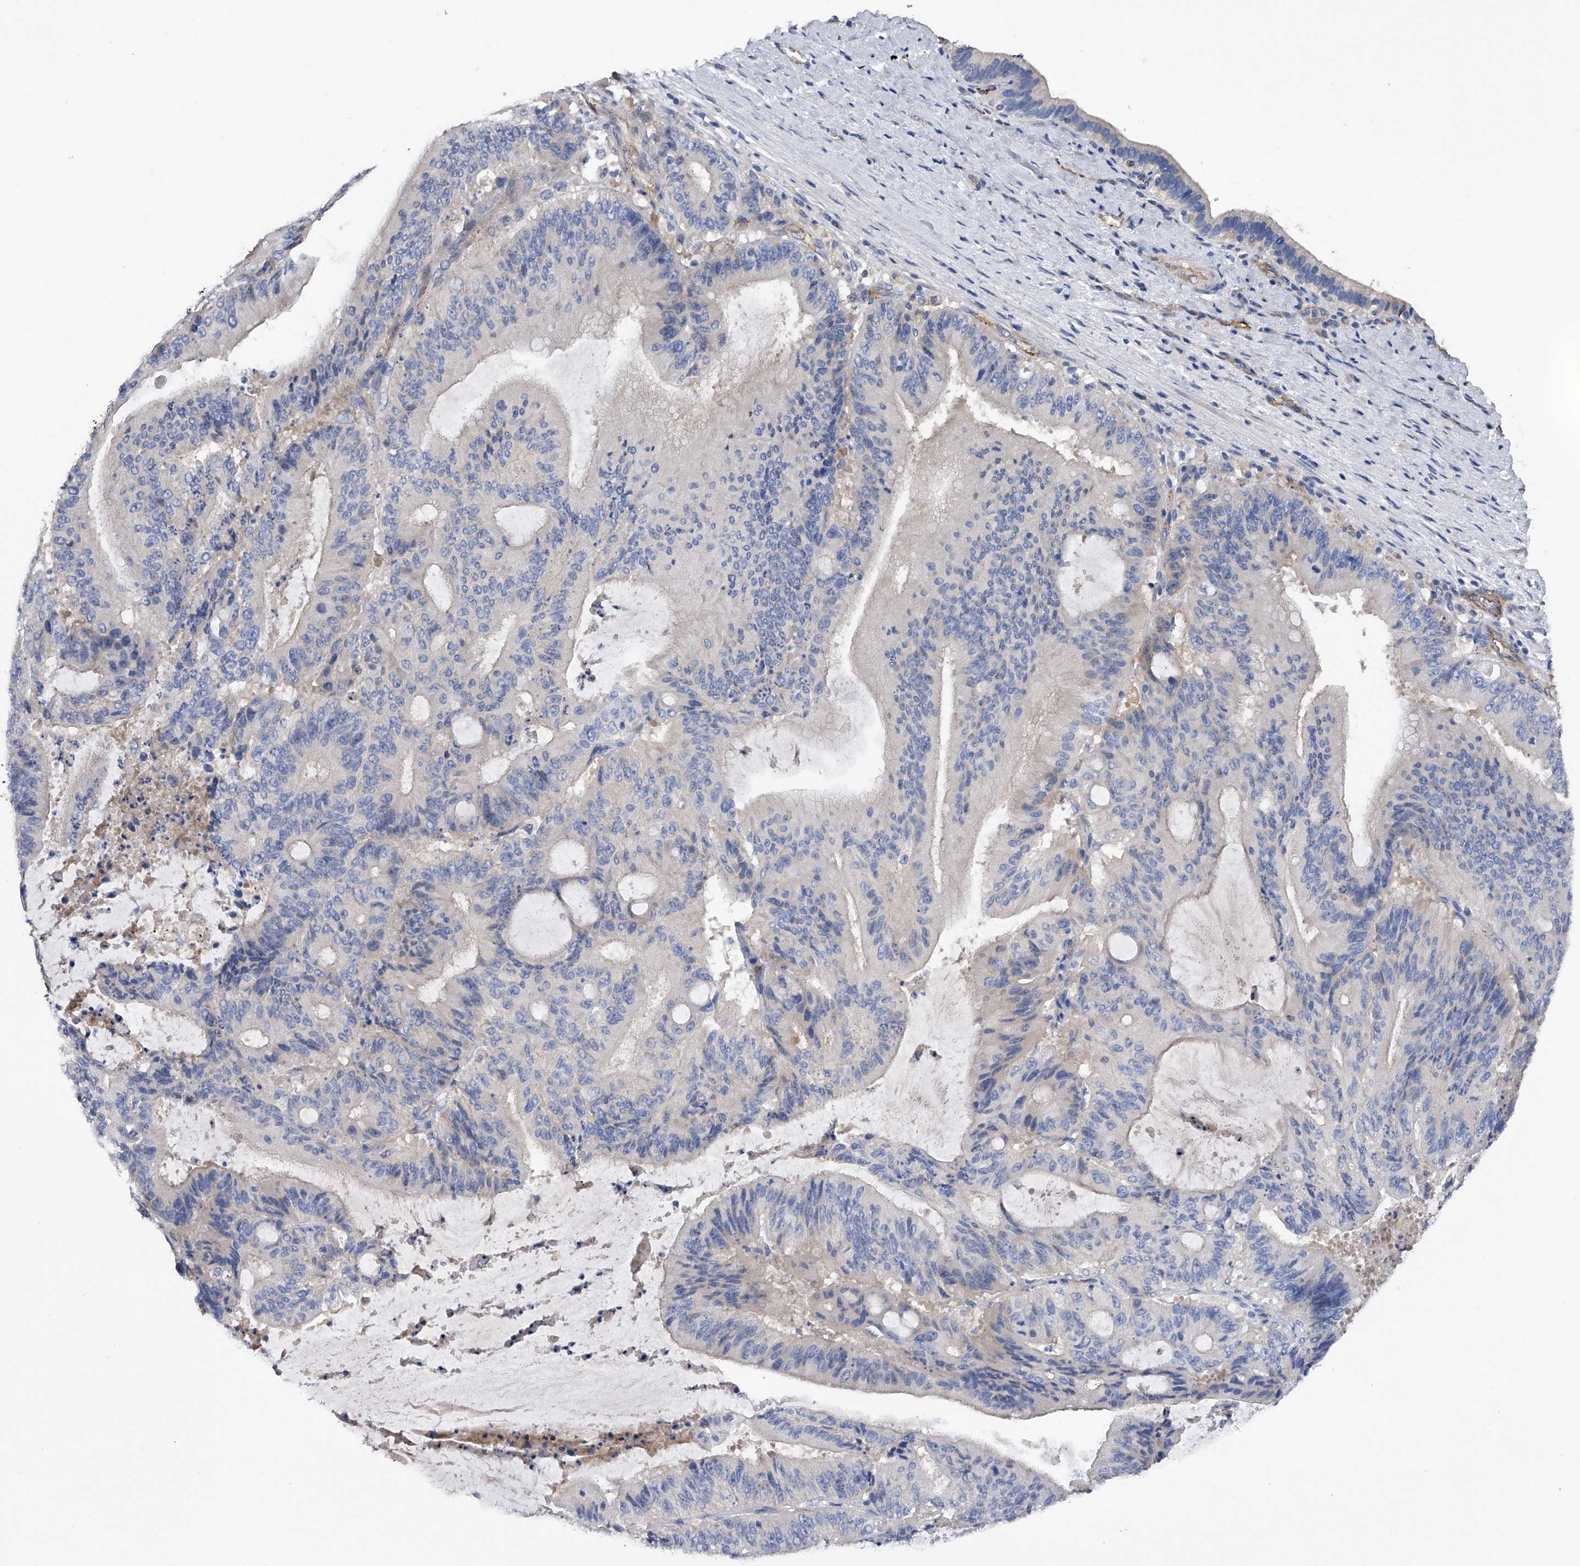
{"staining": {"intensity": "negative", "quantity": "none", "location": "none"}, "tissue": "liver cancer", "cell_type": "Tumor cells", "image_type": "cancer", "snomed": [{"axis": "morphology", "description": "Normal tissue, NOS"}, {"axis": "morphology", "description": "Cholangiocarcinoma"}, {"axis": "topography", "description": "Liver"}, {"axis": "topography", "description": "Peripheral nerve tissue"}], "caption": "This is a photomicrograph of immunohistochemistry (IHC) staining of cholangiocarcinoma (liver), which shows no positivity in tumor cells.", "gene": "RWDD2A", "patient": {"sex": "female", "age": 73}}